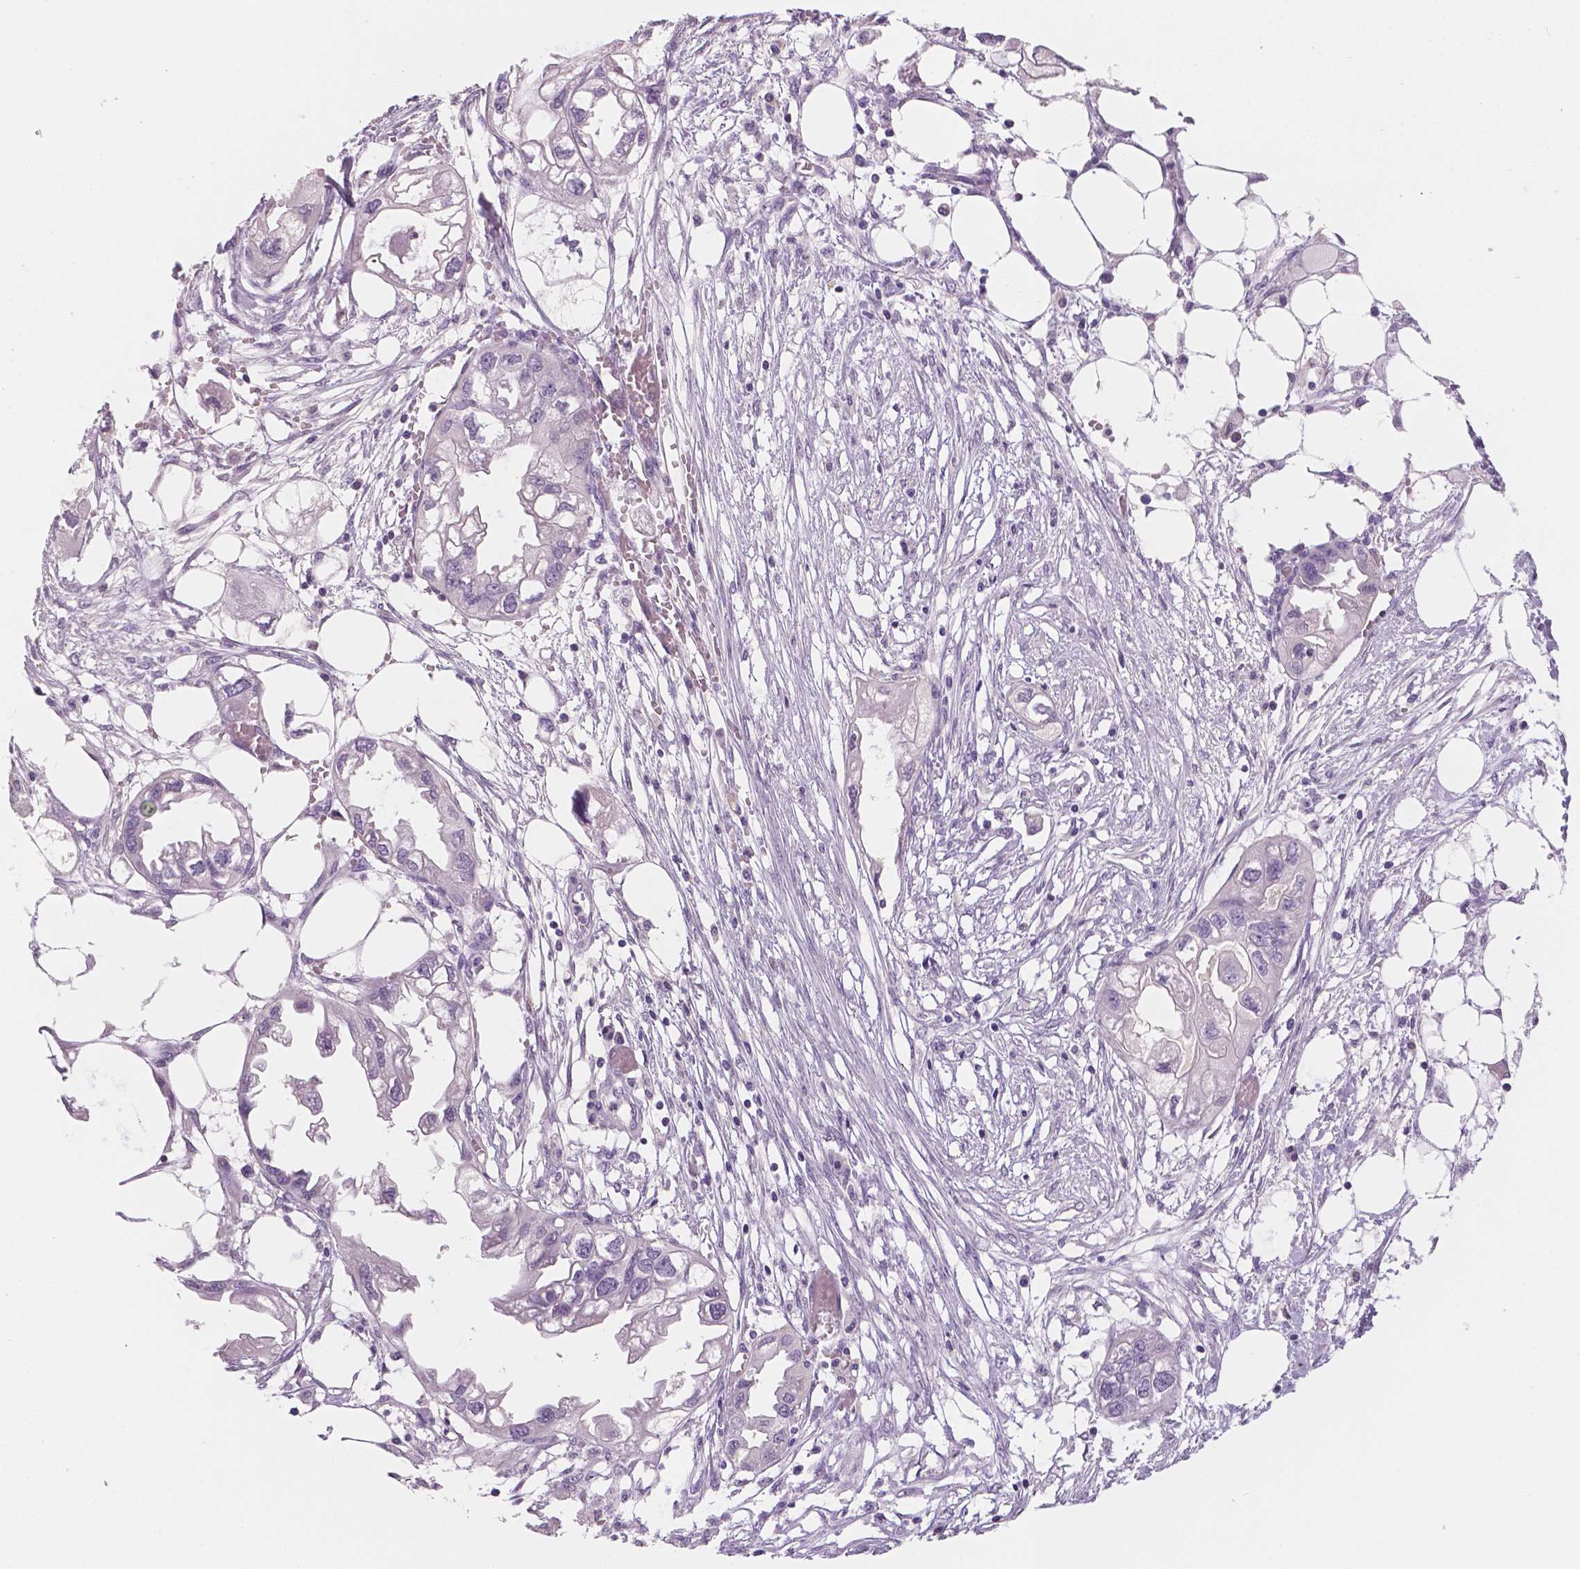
{"staining": {"intensity": "negative", "quantity": "none", "location": "none"}, "tissue": "endometrial cancer", "cell_type": "Tumor cells", "image_type": "cancer", "snomed": [{"axis": "morphology", "description": "Adenocarcinoma, NOS"}, {"axis": "morphology", "description": "Adenocarcinoma, metastatic, NOS"}, {"axis": "topography", "description": "Adipose tissue"}, {"axis": "topography", "description": "Endometrium"}], "caption": "Human adenocarcinoma (endometrial) stained for a protein using immunohistochemistry (IHC) reveals no positivity in tumor cells.", "gene": "TSPAN7", "patient": {"sex": "female", "age": 67}}